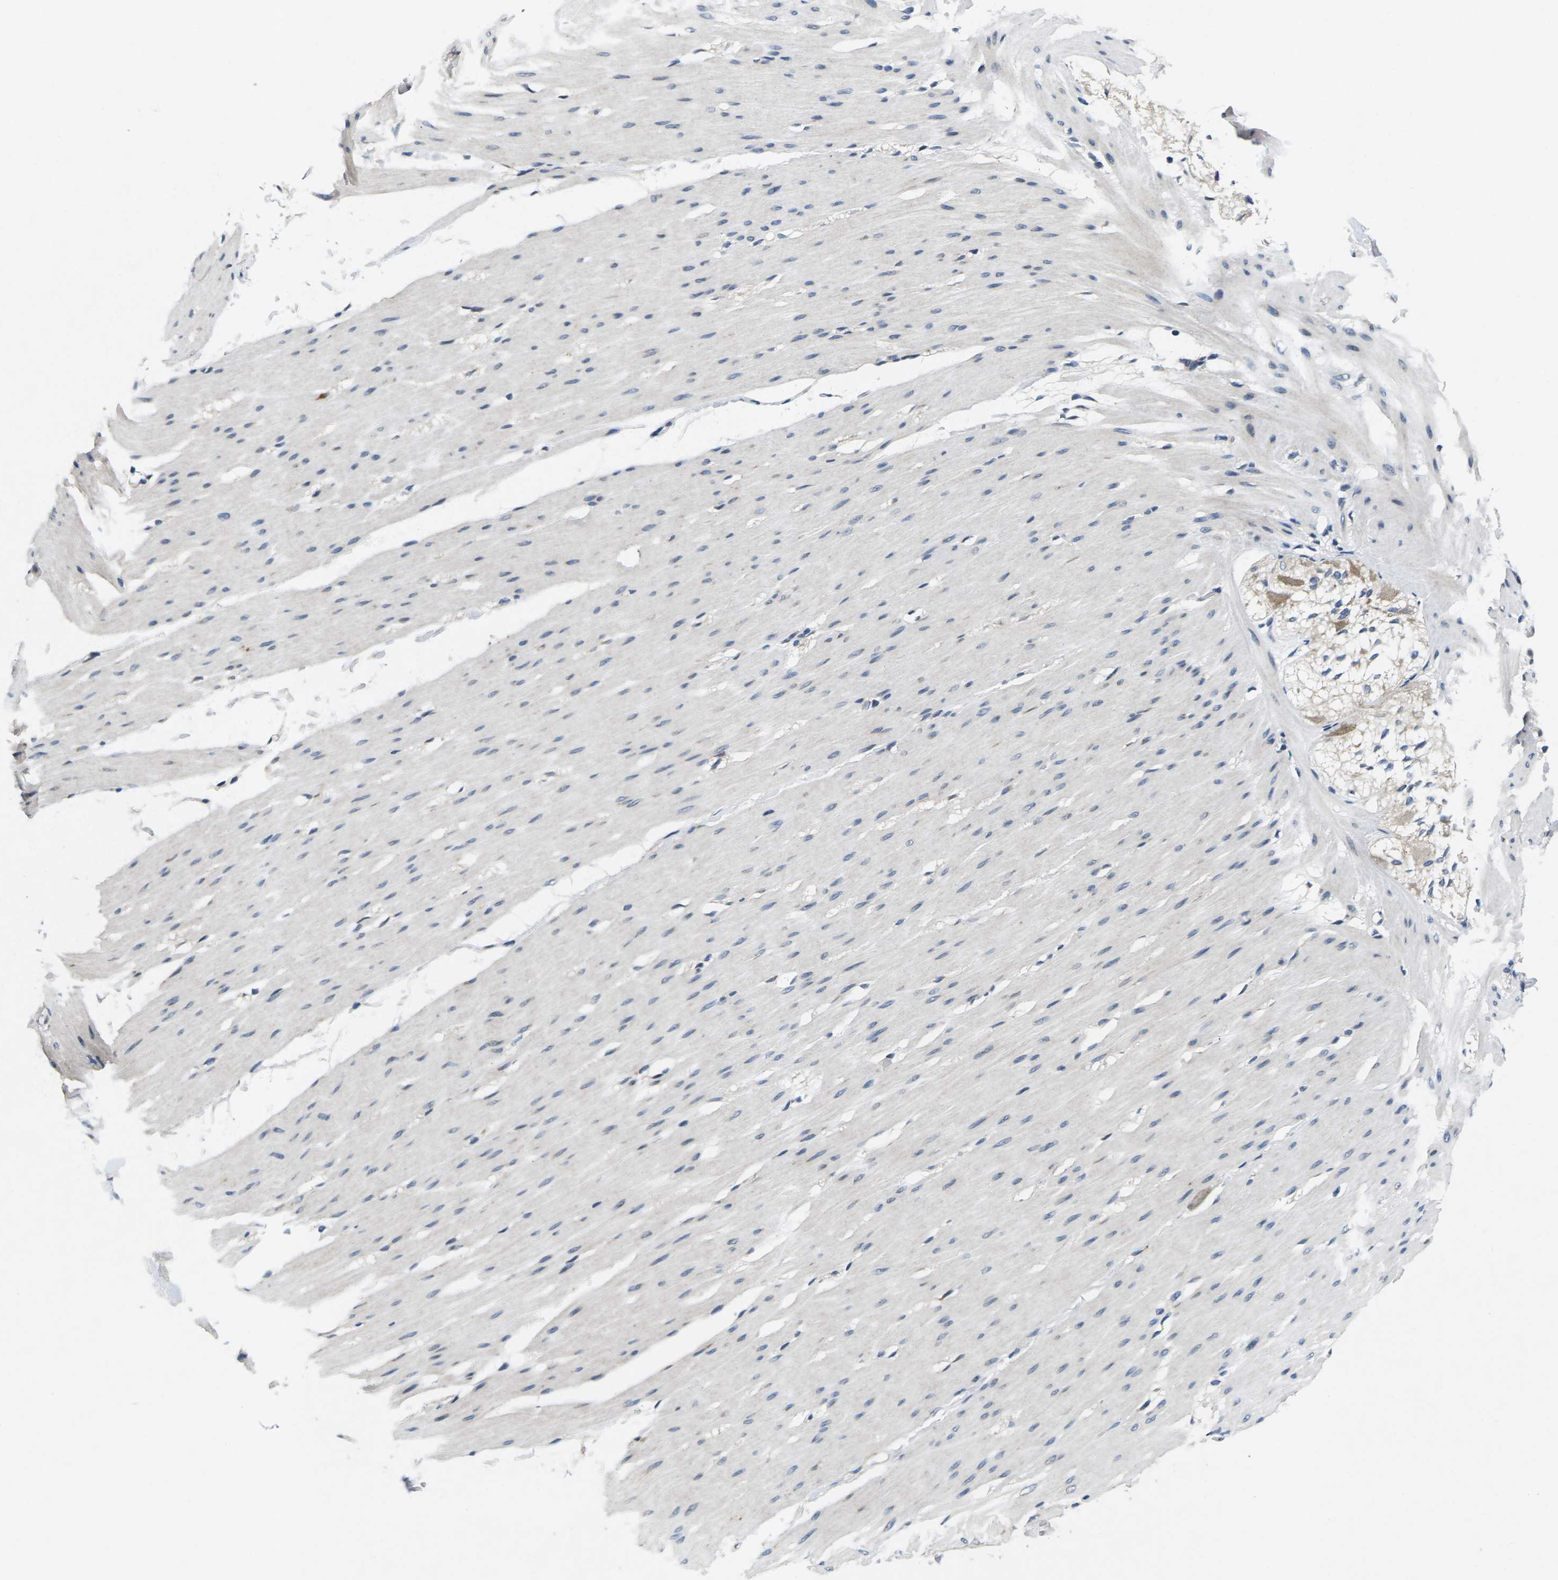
{"staining": {"intensity": "negative", "quantity": "none", "location": "none"}, "tissue": "smooth muscle", "cell_type": "Smooth muscle cells", "image_type": "normal", "snomed": [{"axis": "morphology", "description": "Normal tissue, NOS"}, {"axis": "topography", "description": "Smooth muscle"}, {"axis": "topography", "description": "Colon"}], "caption": "Histopathology image shows no significant protein expression in smooth muscle cells of benign smooth muscle.", "gene": "ERGIC3", "patient": {"sex": "male", "age": 67}}